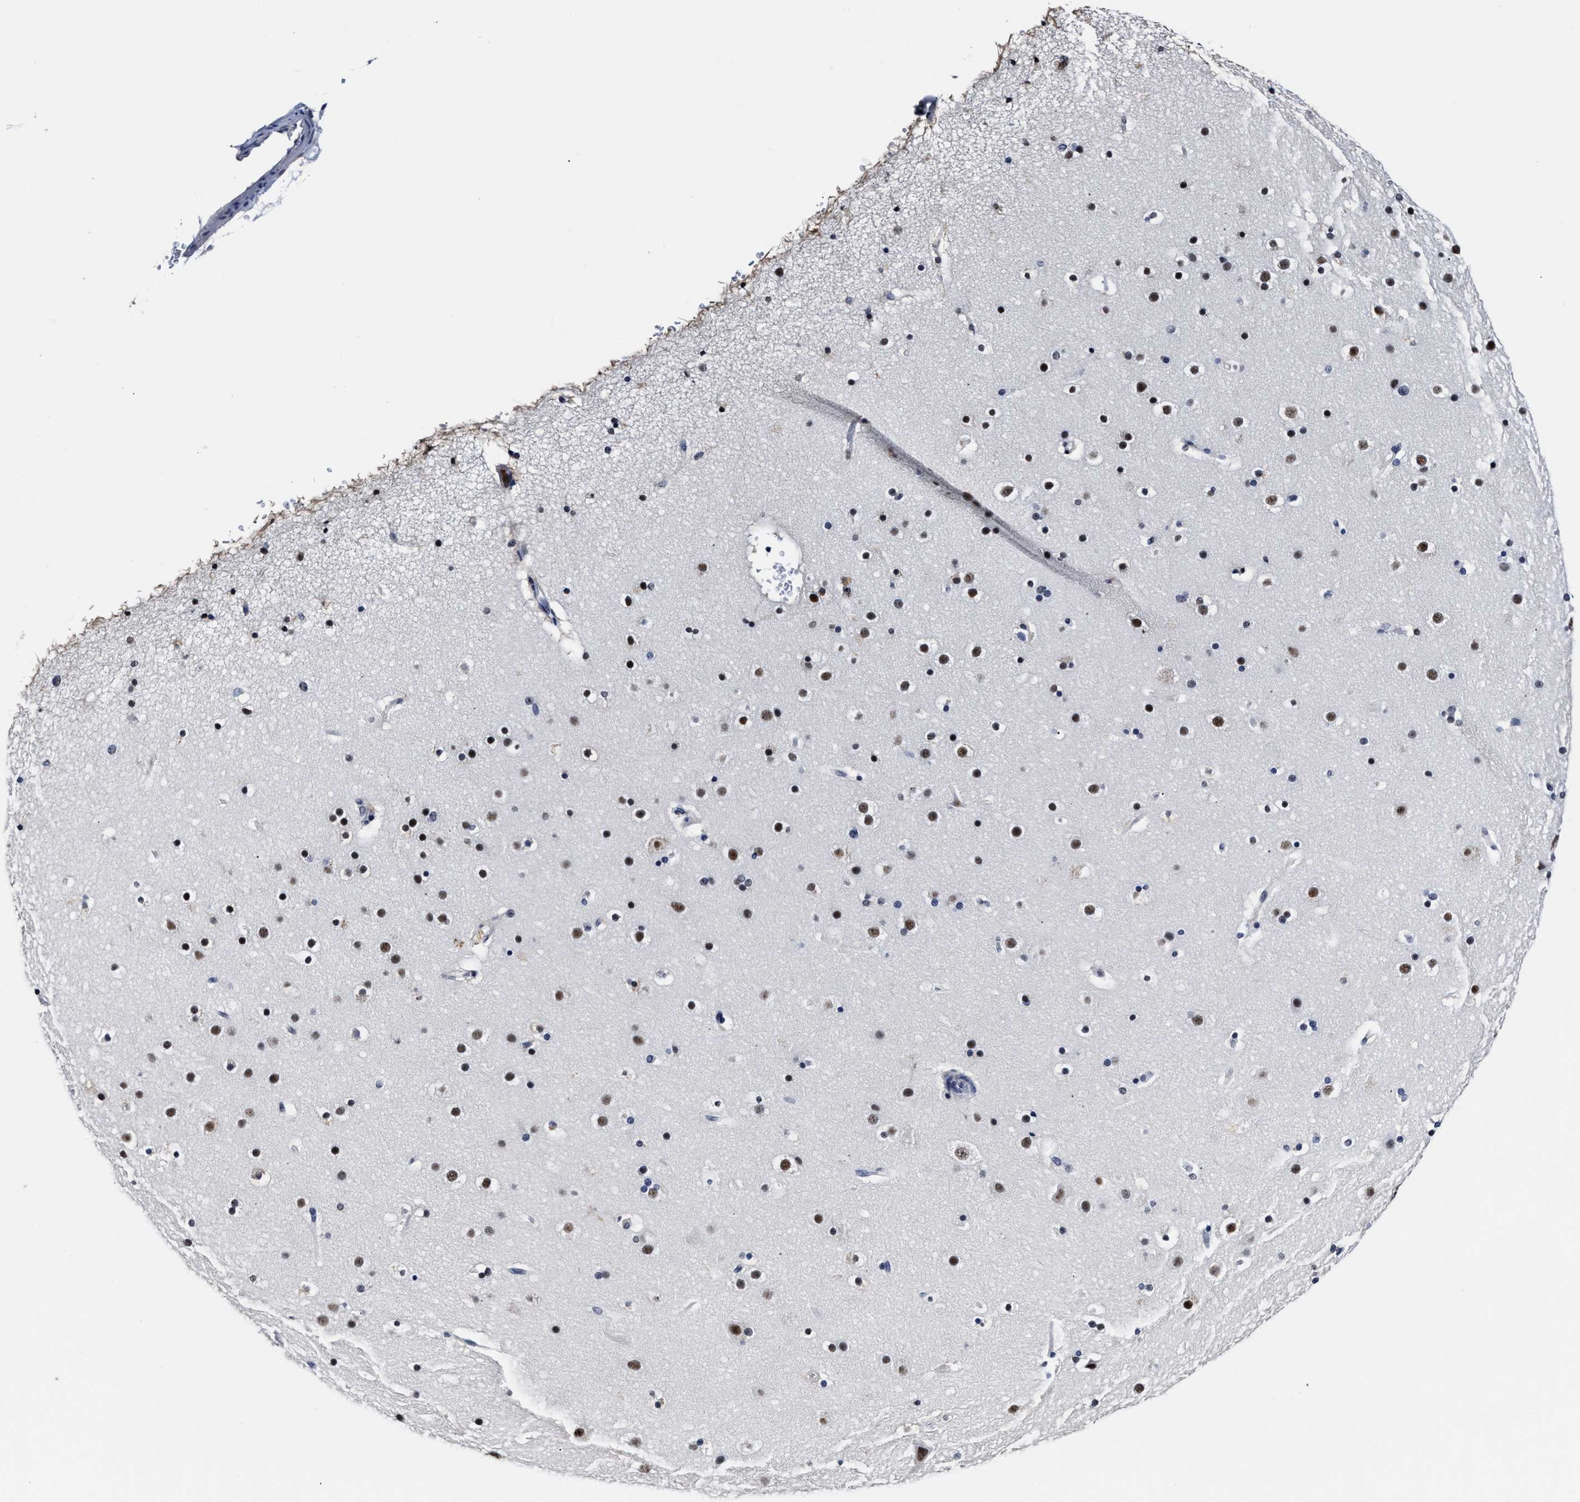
{"staining": {"intensity": "negative", "quantity": "none", "location": "none"}, "tissue": "cerebral cortex", "cell_type": "Endothelial cells", "image_type": "normal", "snomed": [{"axis": "morphology", "description": "Normal tissue, NOS"}, {"axis": "topography", "description": "Cerebral cortex"}], "caption": "IHC of unremarkable human cerebral cortex reveals no positivity in endothelial cells.", "gene": "PRPF4B", "patient": {"sex": "male", "age": 57}}